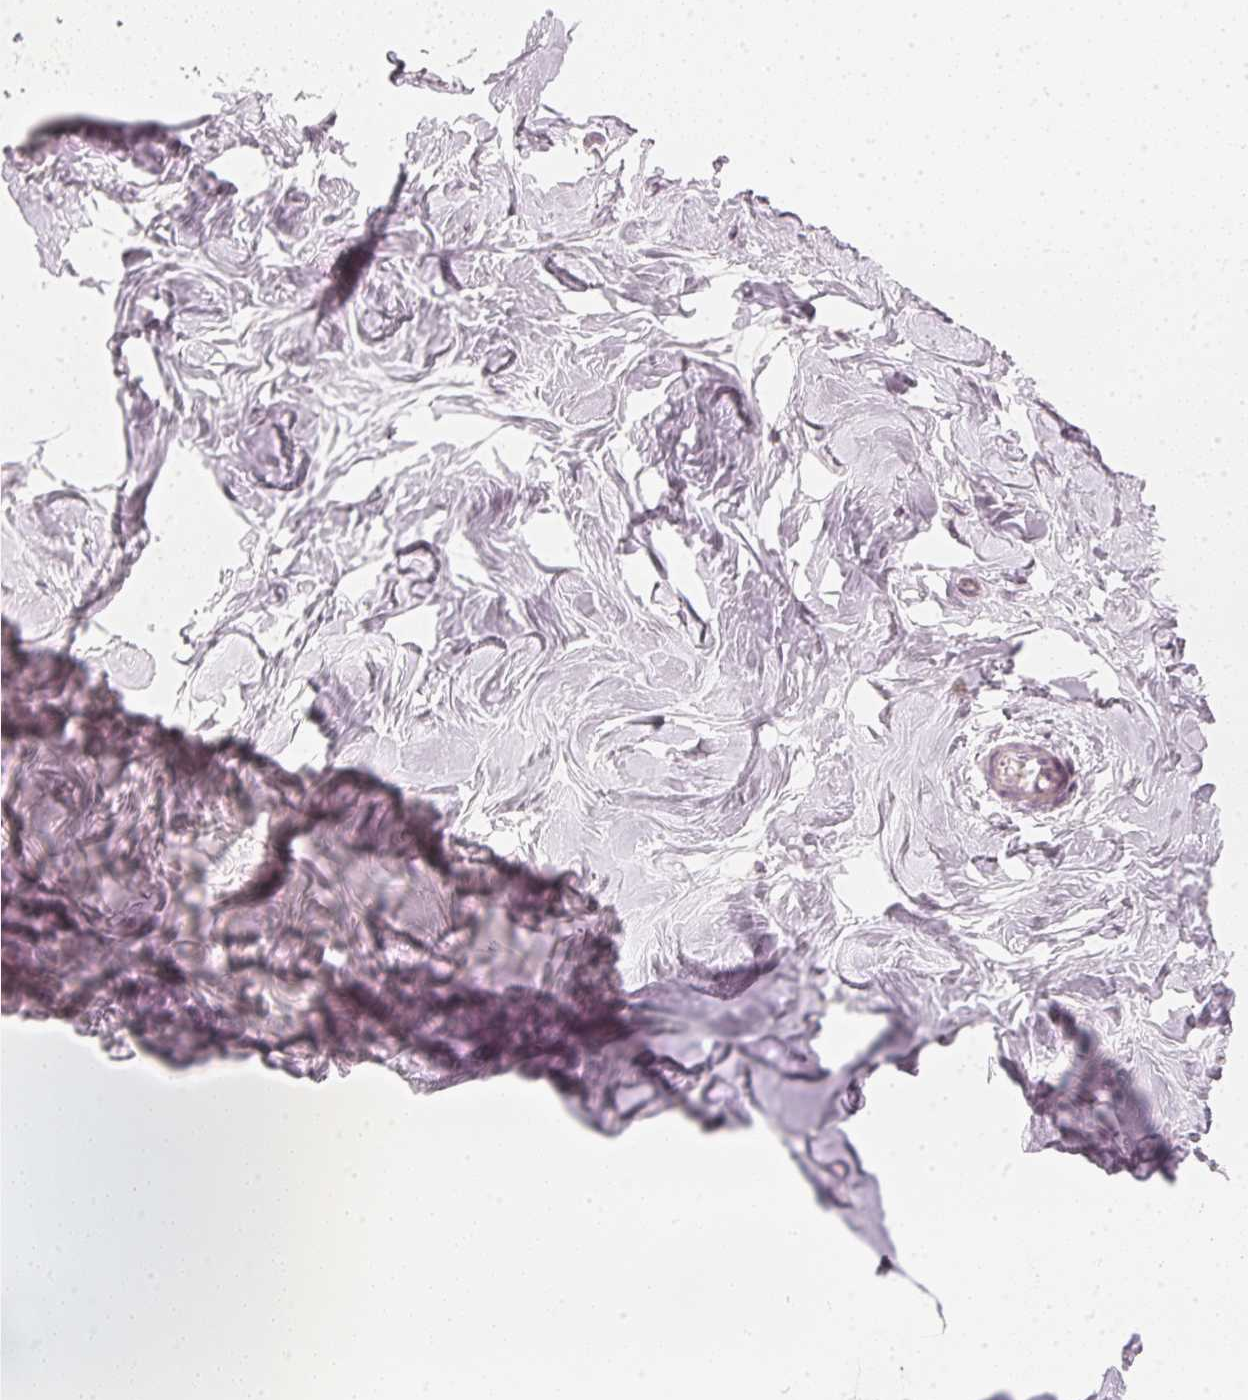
{"staining": {"intensity": "negative", "quantity": "none", "location": "none"}, "tissue": "breast", "cell_type": "Adipocytes", "image_type": "normal", "snomed": [{"axis": "morphology", "description": "Normal tissue, NOS"}, {"axis": "topography", "description": "Breast"}], "caption": "Immunohistochemistry (IHC) image of benign human breast stained for a protein (brown), which demonstrates no staining in adipocytes.", "gene": "CALB1", "patient": {"sex": "female", "age": 27}}